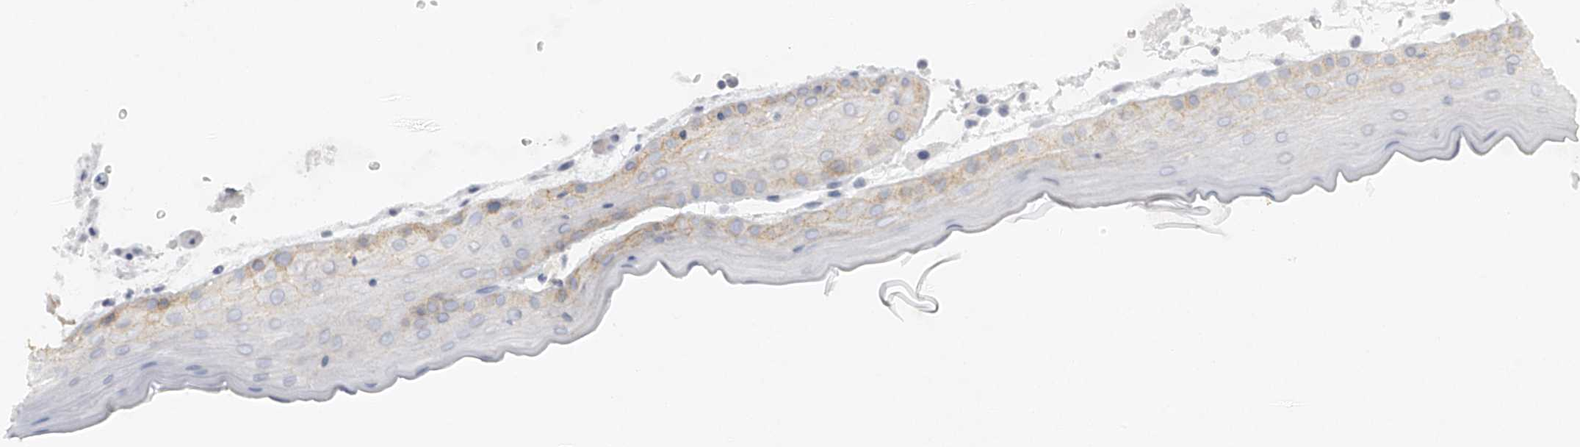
{"staining": {"intensity": "moderate", "quantity": "25%-75%", "location": "cytoplasmic/membranous"}, "tissue": "oral mucosa", "cell_type": "Squamous epithelial cells", "image_type": "normal", "snomed": [{"axis": "morphology", "description": "Normal tissue, NOS"}, {"axis": "topography", "description": "Oral tissue"}], "caption": "Oral mucosa stained with immunohistochemistry shows moderate cytoplasmic/membranous staining in about 25%-75% of squamous epithelial cells.", "gene": "FAT2", "patient": {"sex": "male", "age": 13}}